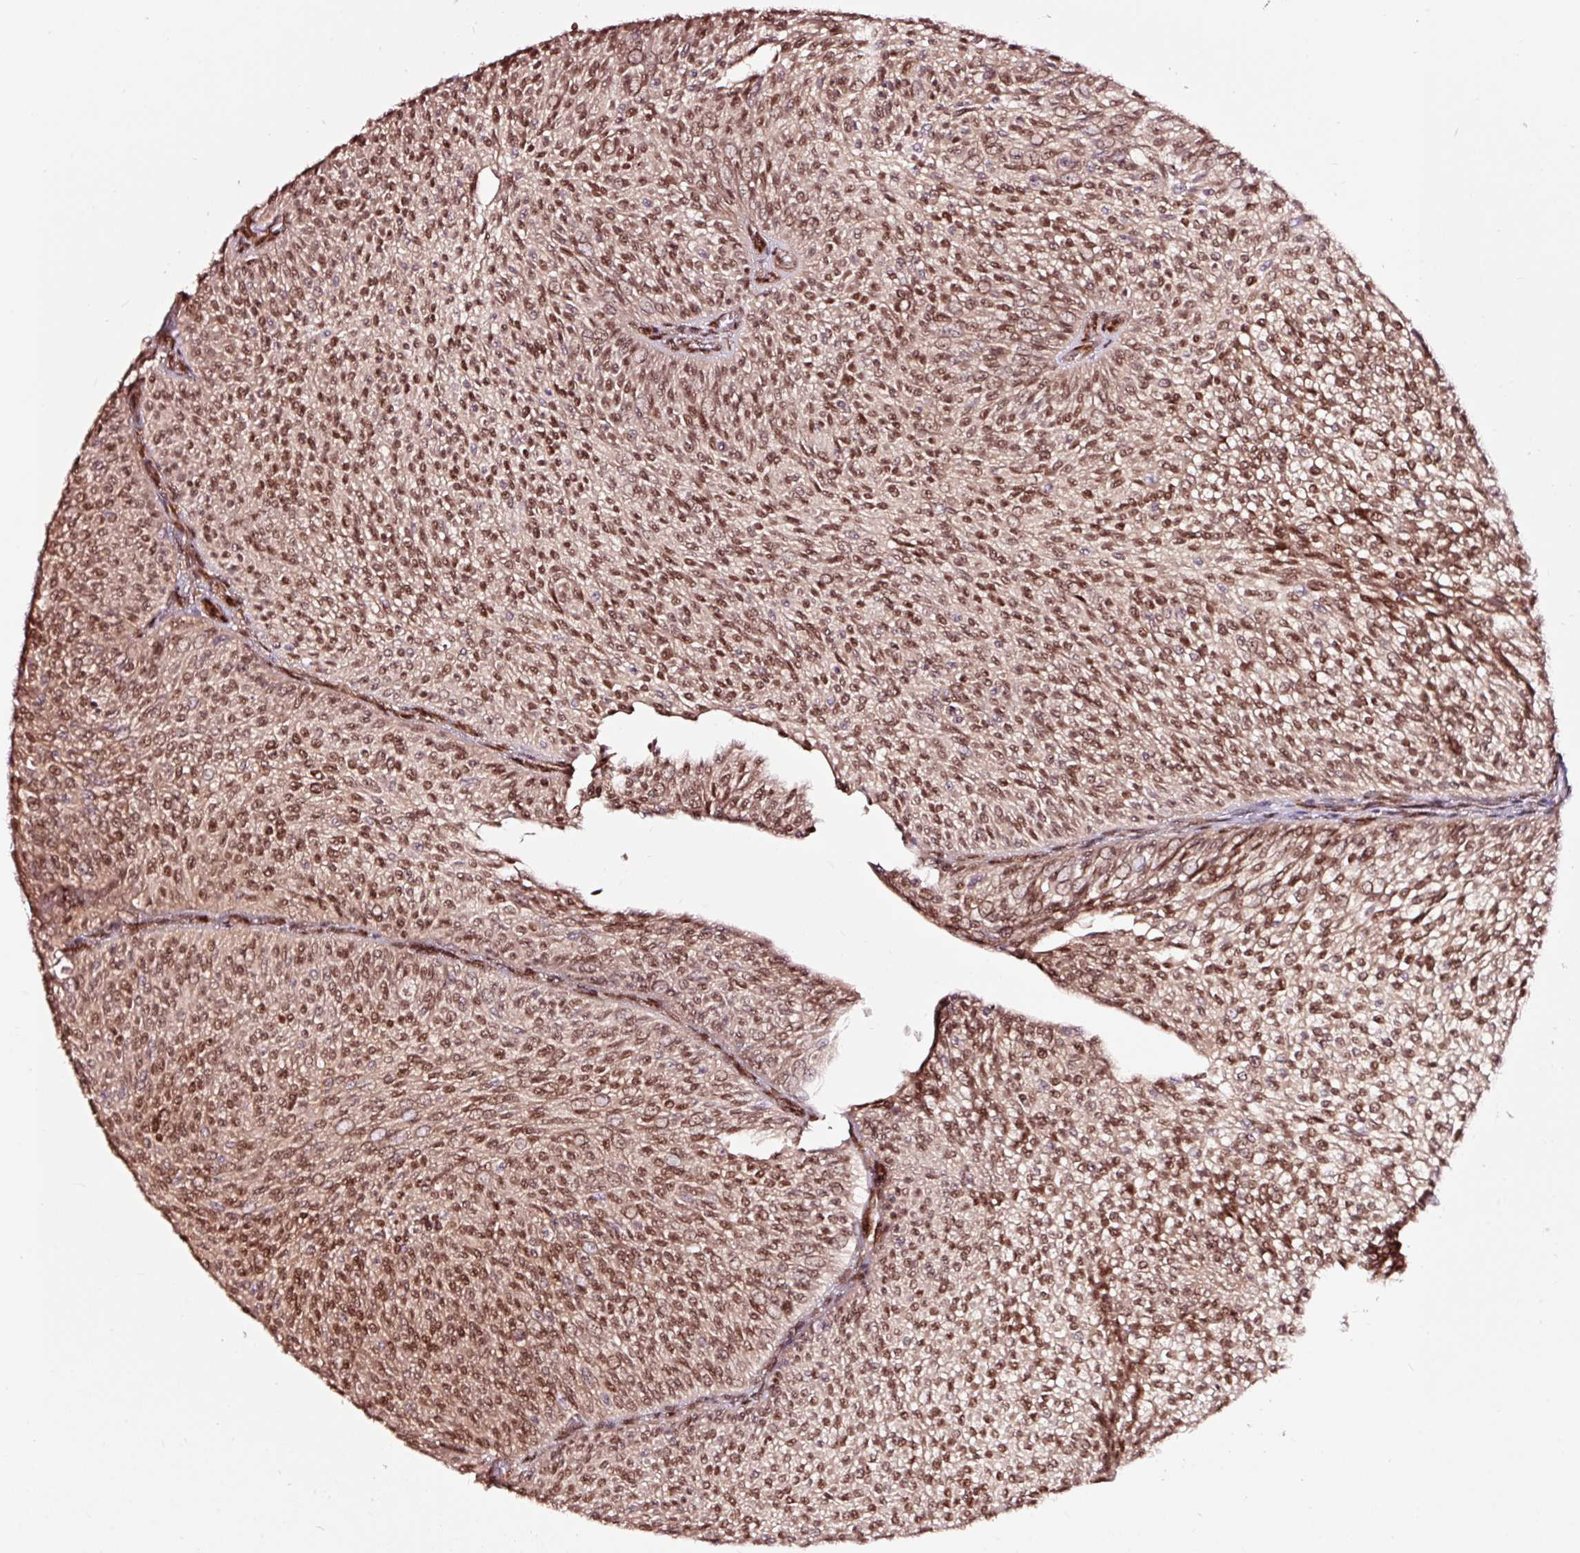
{"staining": {"intensity": "moderate", "quantity": ">75%", "location": "nuclear"}, "tissue": "urothelial cancer", "cell_type": "Tumor cells", "image_type": "cancer", "snomed": [{"axis": "morphology", "description": "Urothelial carcinoma, Low grade"}, {"axis": "topography", "description": "Urinary bladder"}], "caption": "Low-grade urothelial carcinoma tissue reveals moderate nuclear staining in about >75% of tumor cells, visualized by immunohistochemistry.", "gene": "TPM1", "patient": {"sex": "male", "age": 91}}